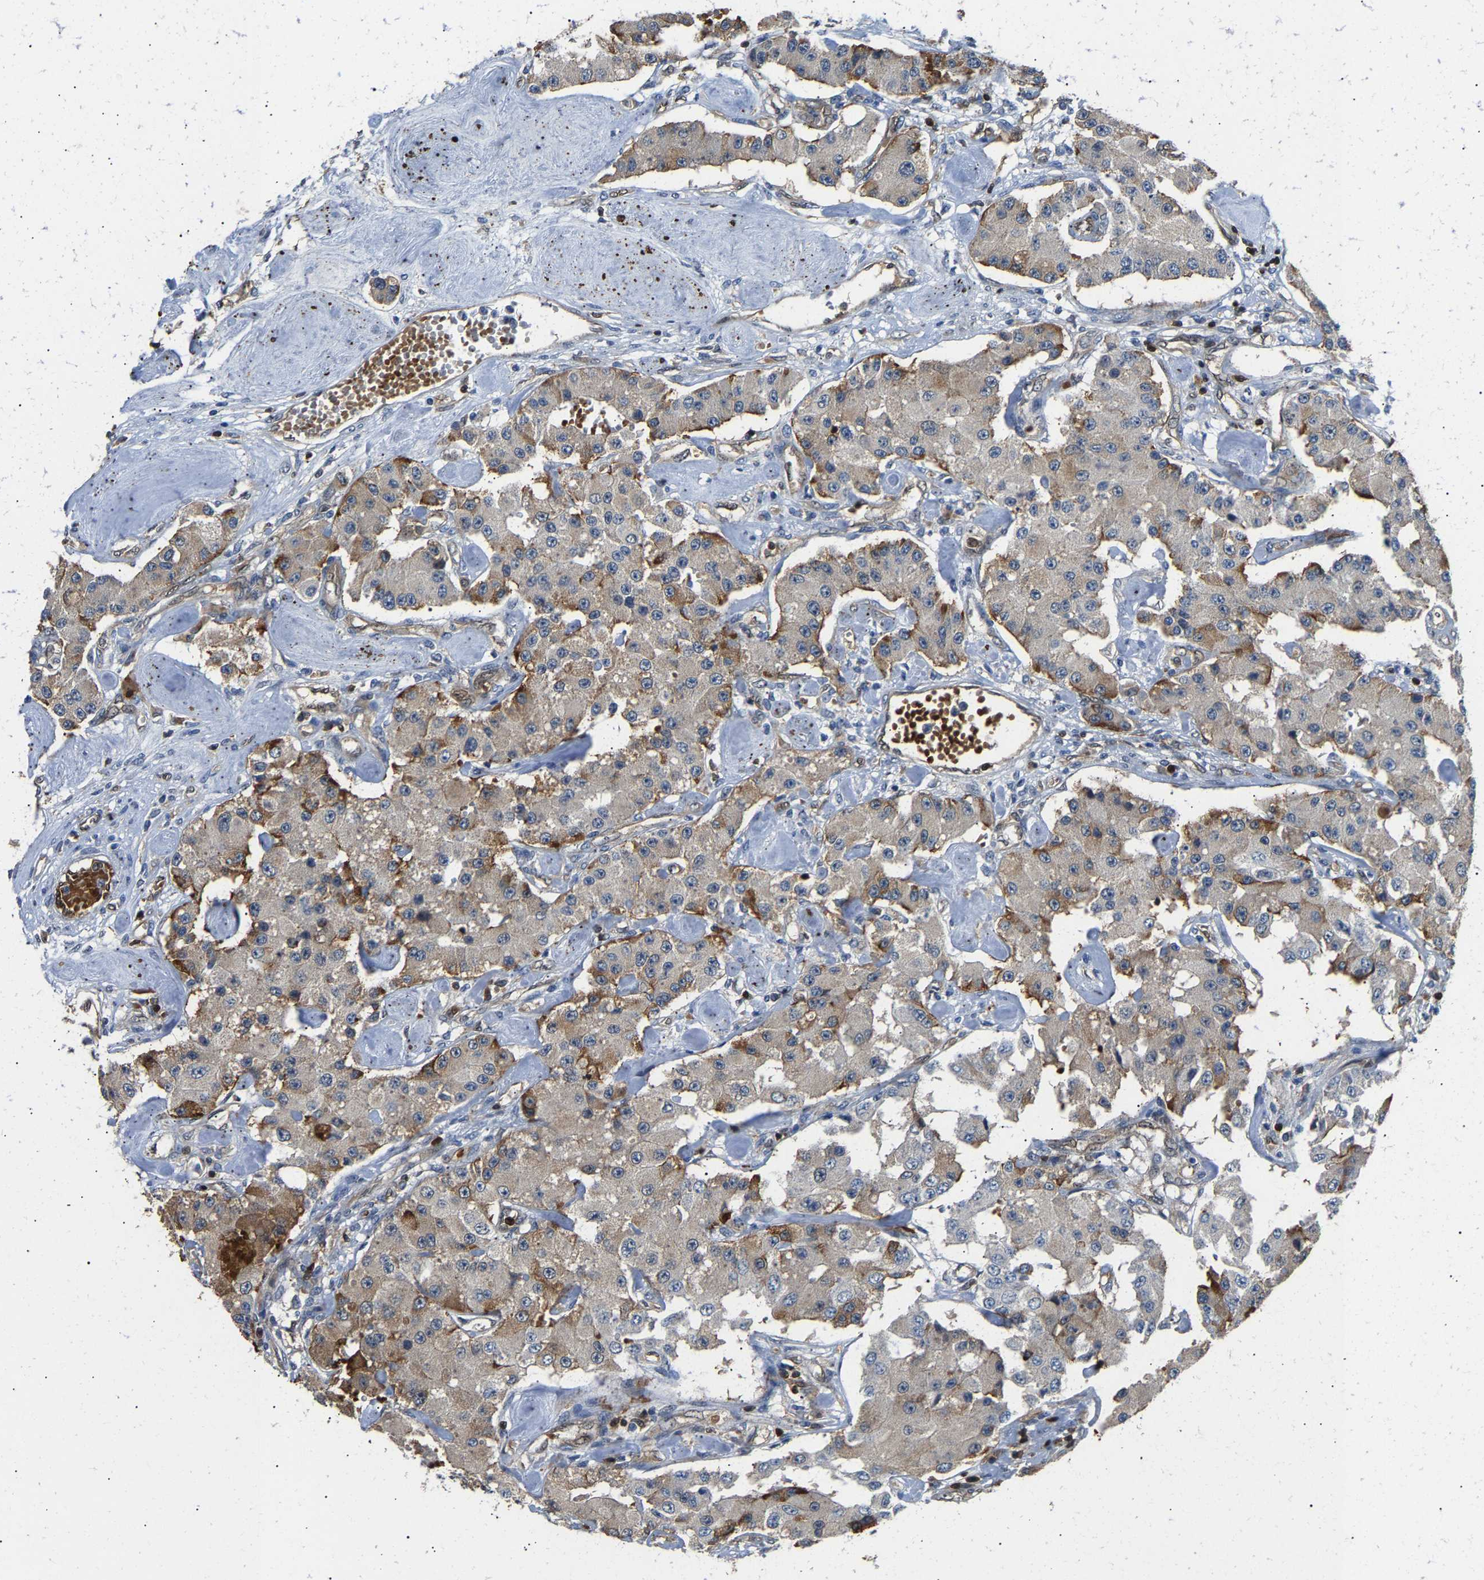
{"staining": {"intensity": "moderate", "quantity": "<25%", "location": "cytoplasmic/membranous"}, "tissue": "carcinoid", "cell_type": "Tumor cells", "image_type": "cancer", "snomed": [{"axis": "morphology", "description": "Carcinoid, malignant, NOS"}, {"axis": "topography", "description": "Pancreas"}], "caption": "Immunohistochemical staining of malignant carcinoid shows low levels of moderate cytoplasmic/membranous protein staining in approximately <25% of tumor cells.", "gene": "GIMAP7", "patient": {"sex": "male", "age": 41}}